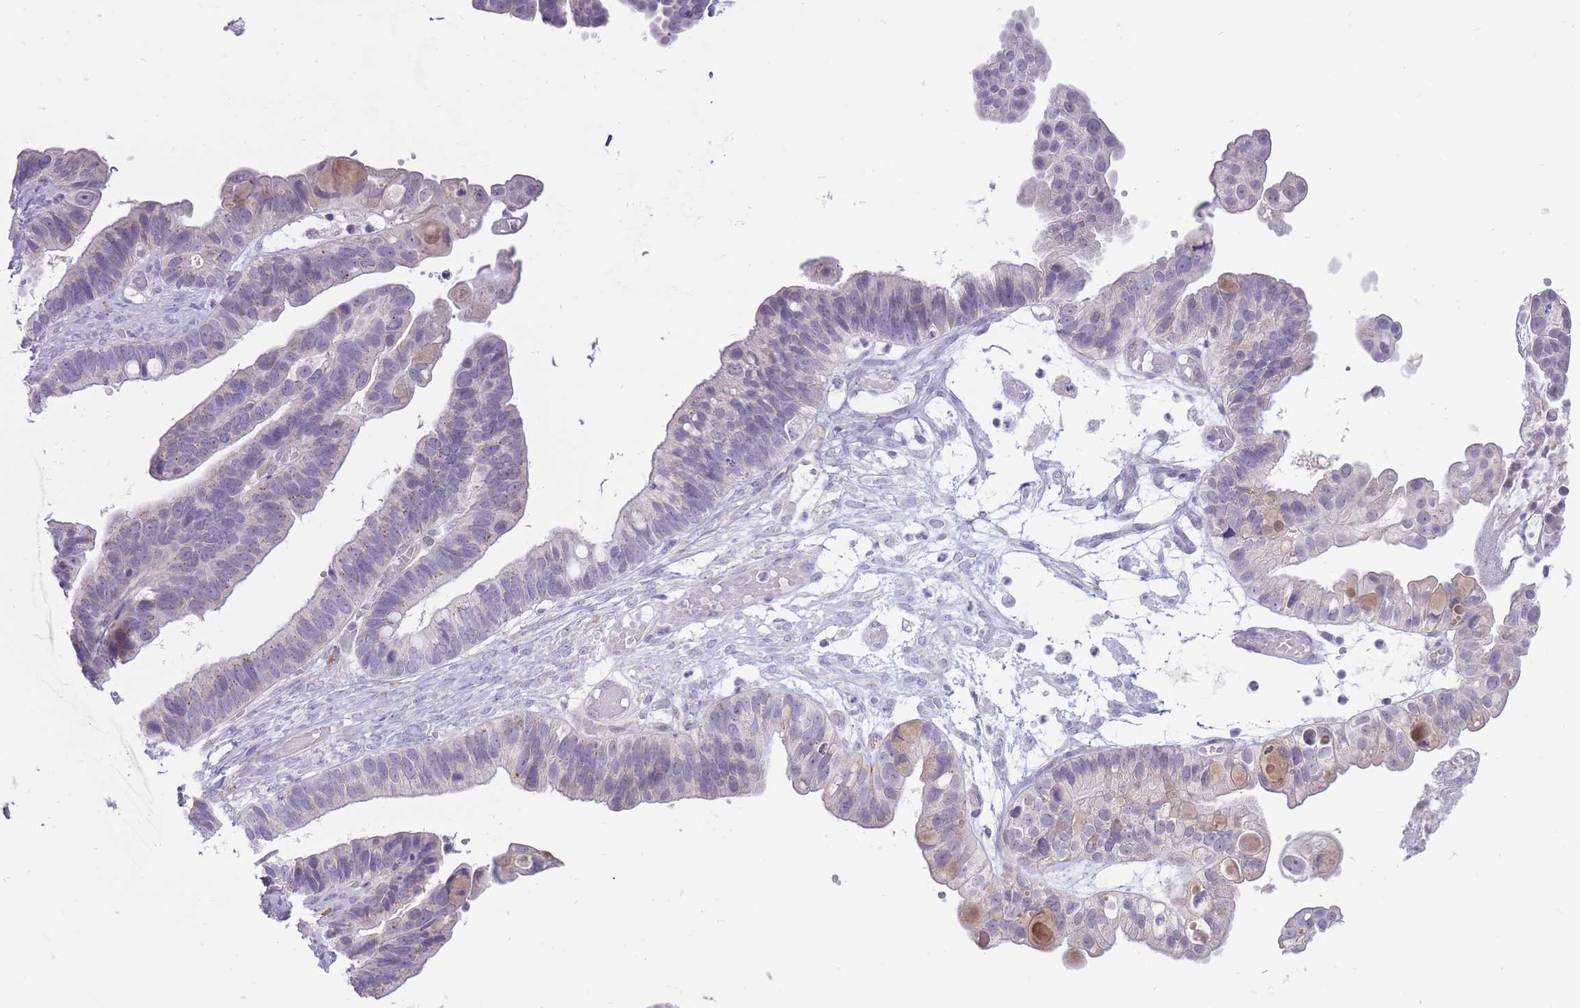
{"staining": {"intensity": "negative", "quantity": "none", "location": "none"}, "tissue": "ovarian cancer", "cell_type": "Tumor cells", "image_type": "cancer", "snomed": [{"axis": "morphology", "description": "Cystadenocarcinoma, serous, NOS"}, {"axis": "topography", "description": "Ovary"}], "caption": "High power microscopy image of an immunohistochemistry (IHC) photomicrograph of ovarian cancer (serous cystadenocarcinoma), revealing no significant staining in tumor cells. (Brightfield microscopy of DAB immunohistochemistry (IHC) at high magnification).", "gene": "ERICH4", "patient": {"sex": "female", "age": 56}}